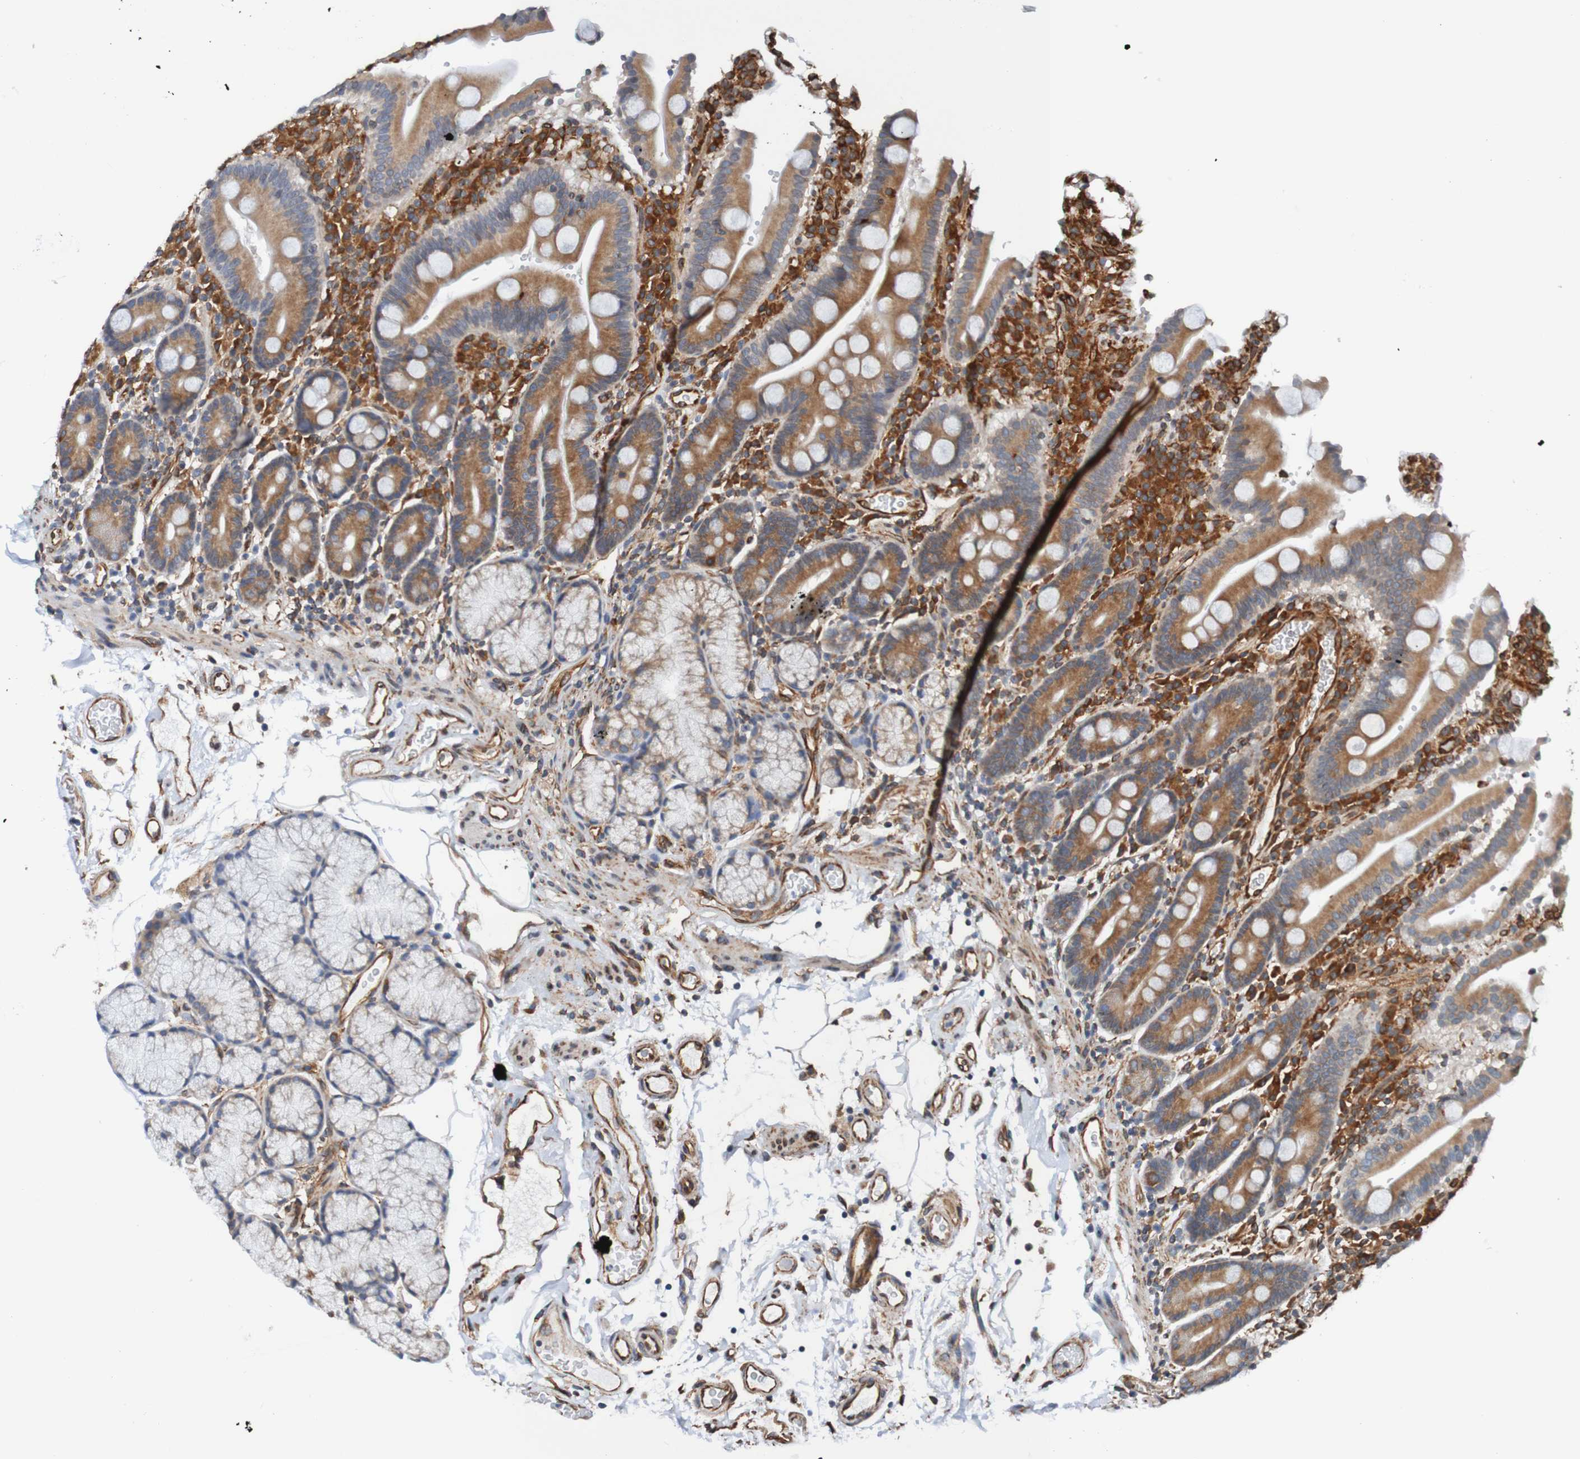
{"staining": {"intensity": "moderate", "quantity": ">75%", "location": "cytoplasmic/membranous"}, "tissue": "duodenum", "cell_type": "Glandular cells", "image_type": "normal", "snomed": [{"axis": "morphology", "description": "Normal tissue, NOS"}, {"axis": "topography", "description": "Small intestine, NOS"}], "caption": "Protein analysis of unremarkable duodenum shows moderate cytoplasmic/membranous staining in approximately >75% of glandular cells.", "gene": "TMEM109", "patient": {"sex": "female", "age": 71}}